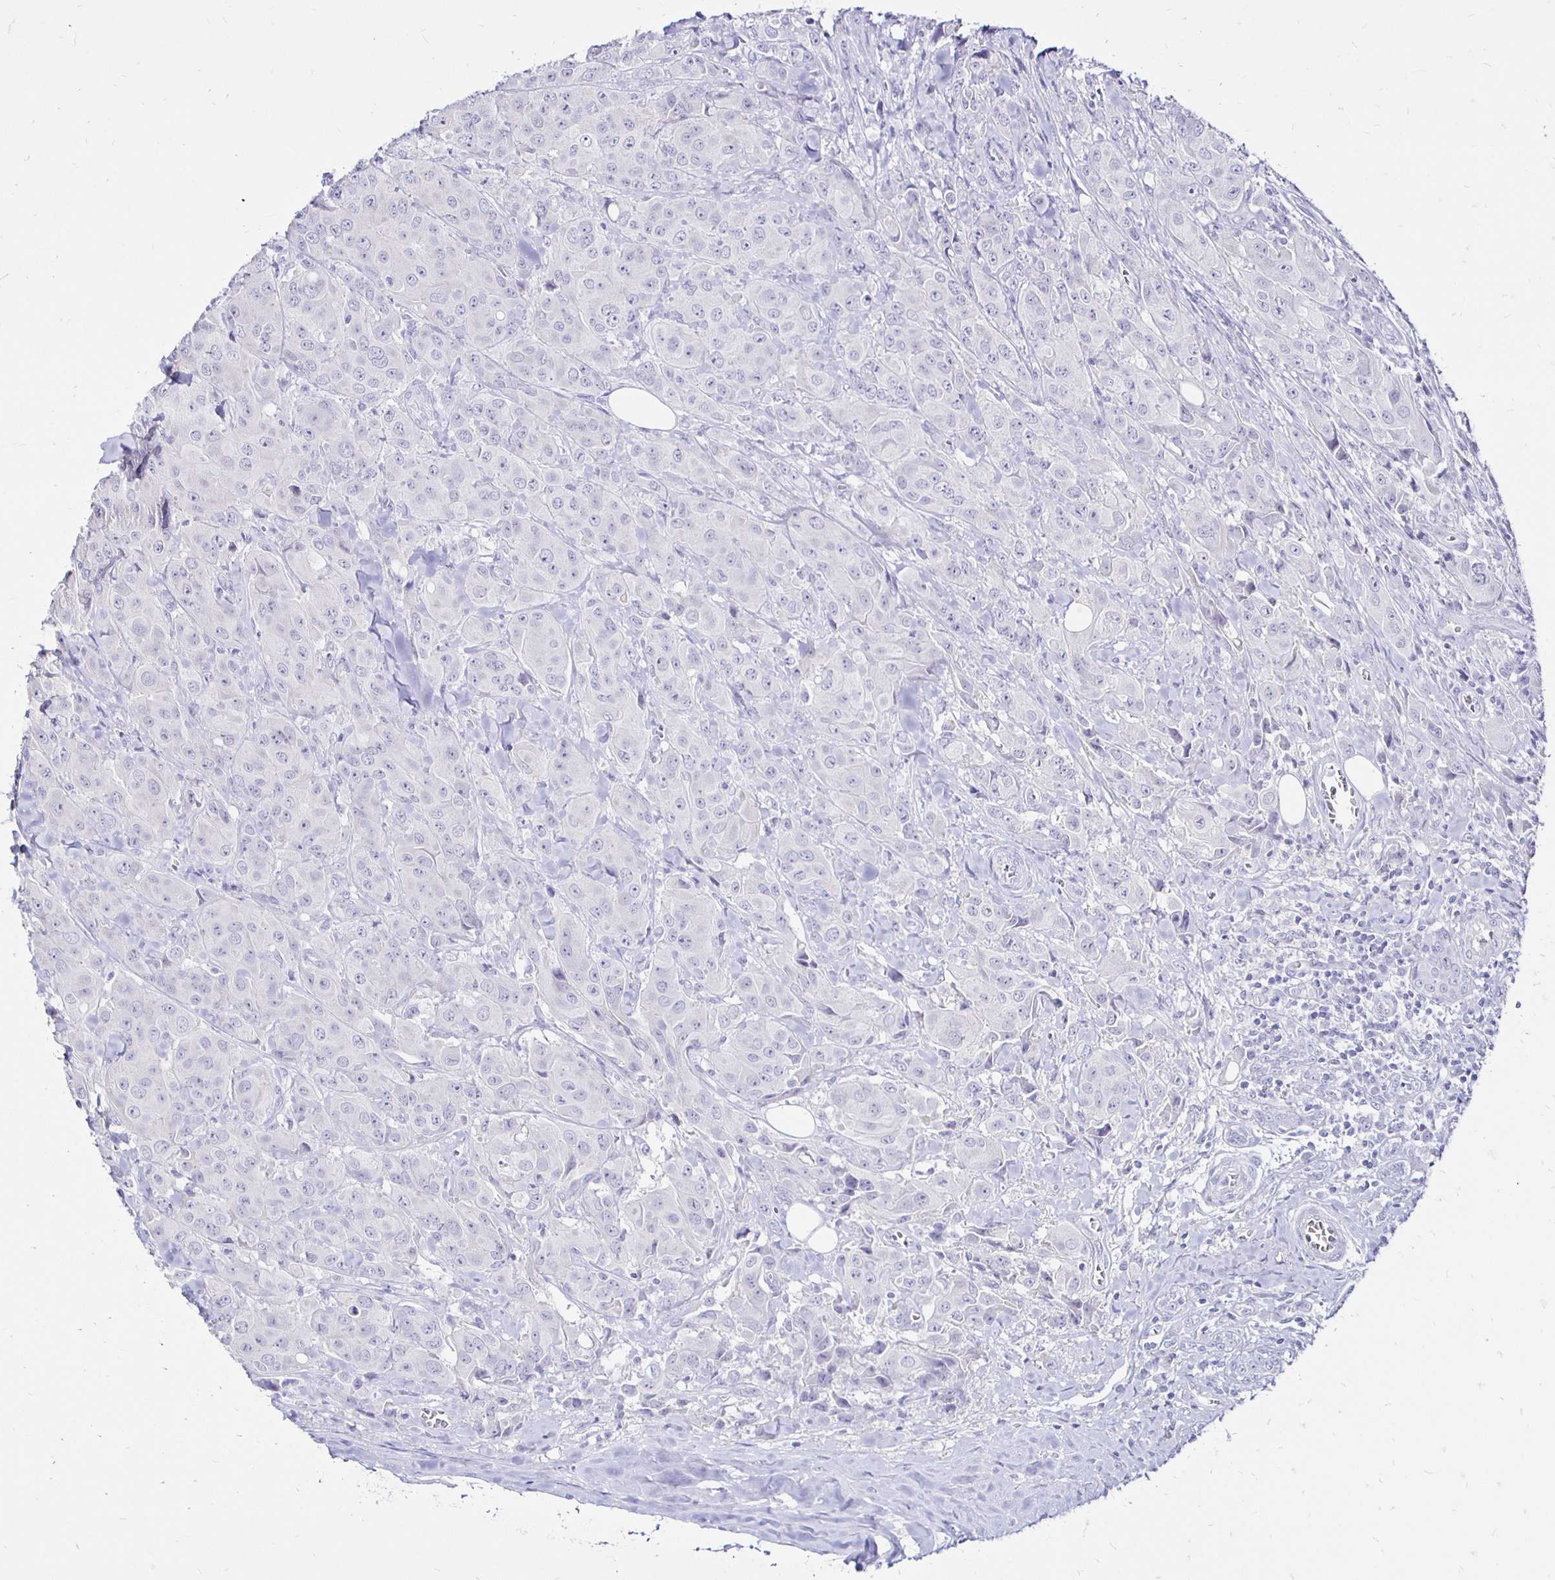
{"staining": {"intensity": "negative", "quantity": "none", "location": "none"}, "tissue": "breast cancer", "cell_type": "Tumor cells", "image_type": "cancer", "snomed": [{"axis": "morphology", "description": "Normal tissue, NOS"}, {"axis": "morphology", "description": "Duct carcinoma"}, {"axis": "topography", "description": "Breast"}], "caption": "A high-resolution micrograph shows immunohistochemistry staining of breast infiltrating ductal carcinoma, which displays no significant staining in tumor cells.", "gene": "IRGC", "patient": {"sex": "female", "age": 43}}